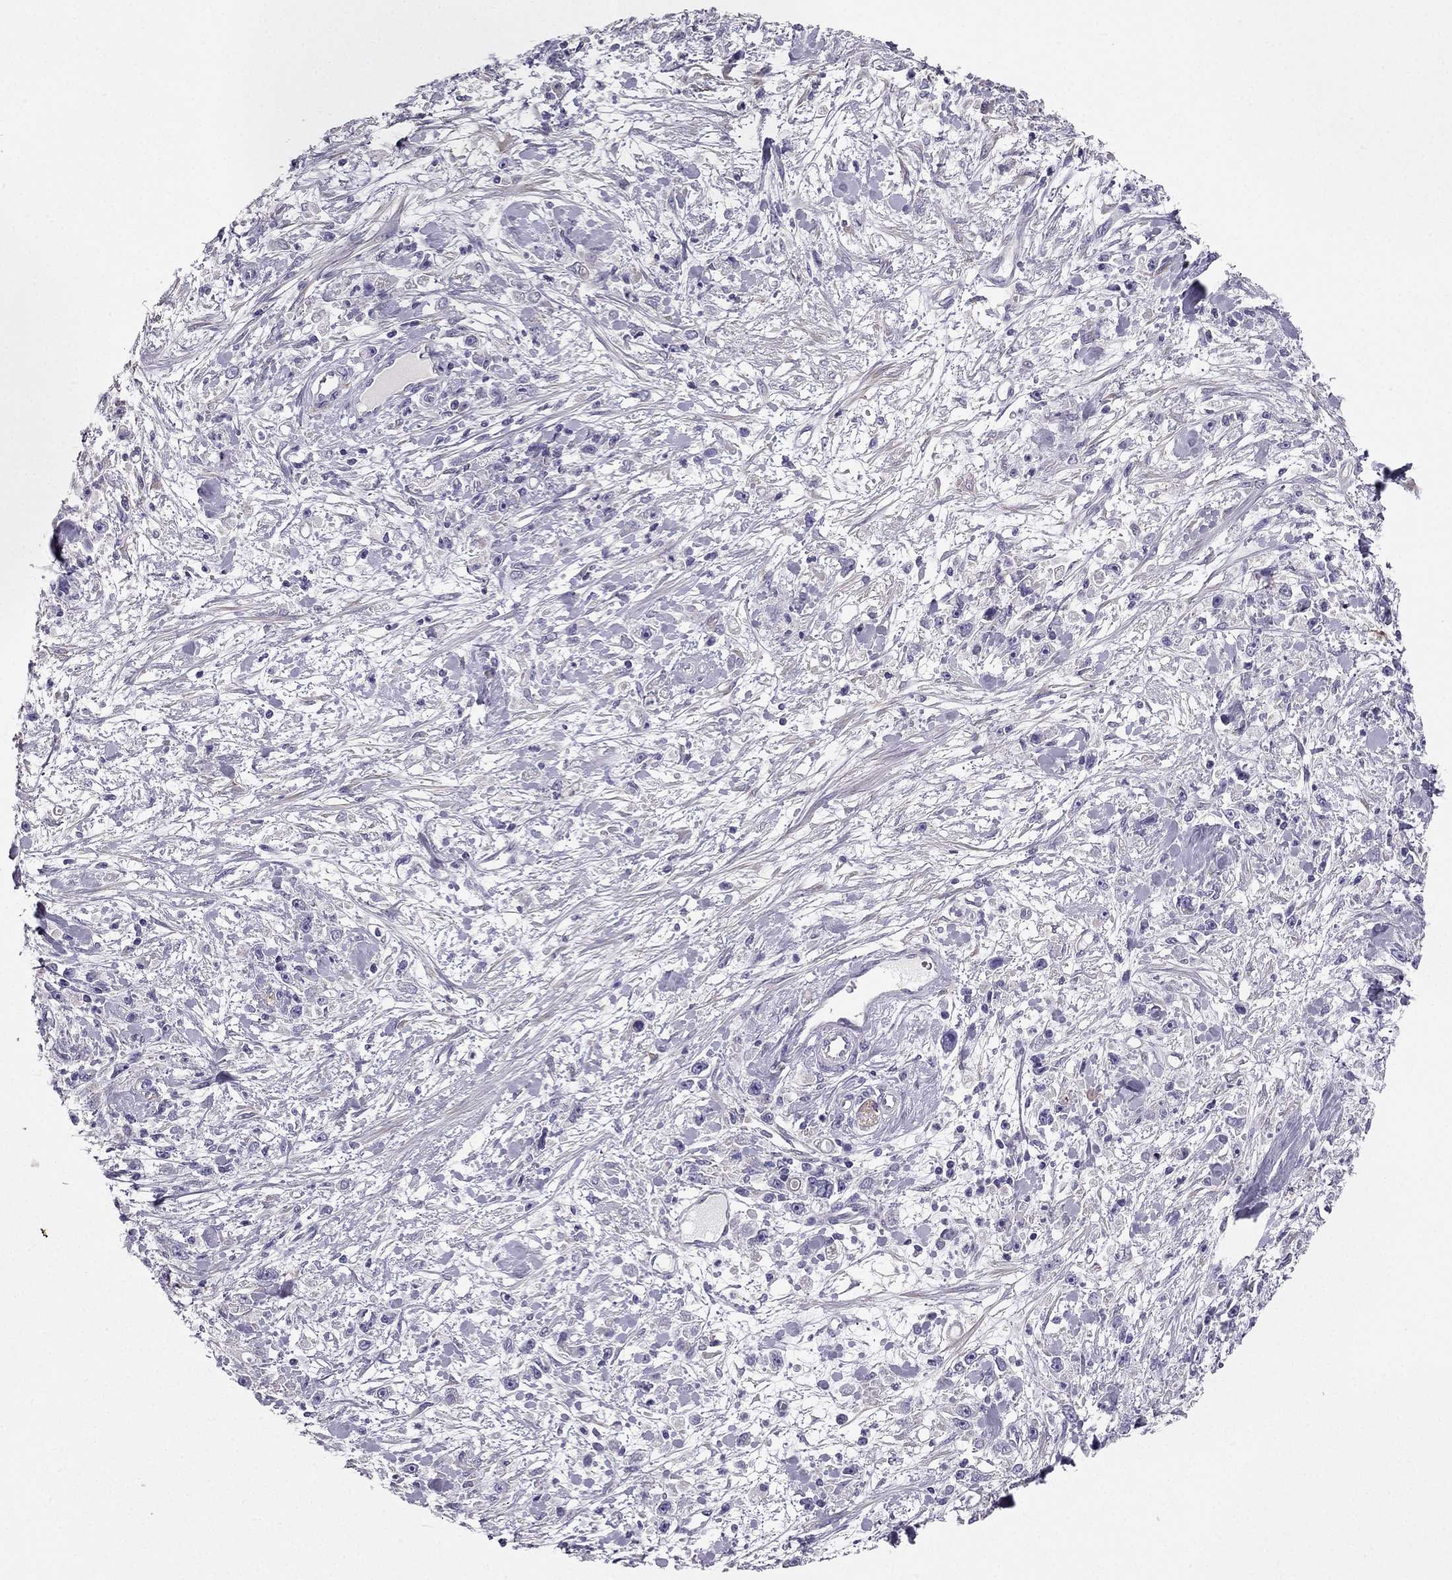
{"staining": {"intensity": "negative", "quantity": "none", "location": "none"}, "tissue": "stomach cancer", "cell_type": "Tumor cells", "image_type": "cancer", "snomed": [{"axis": "morphology", "description": "Adenocarcinoma, NOS"}, {"axis": "topography", "description": "Stomach"}], "caption": "Tumor cells show no significant staining in stomach cancer.", "gene": "SYT5", "patient": {"sex": "female", "age": 59}}